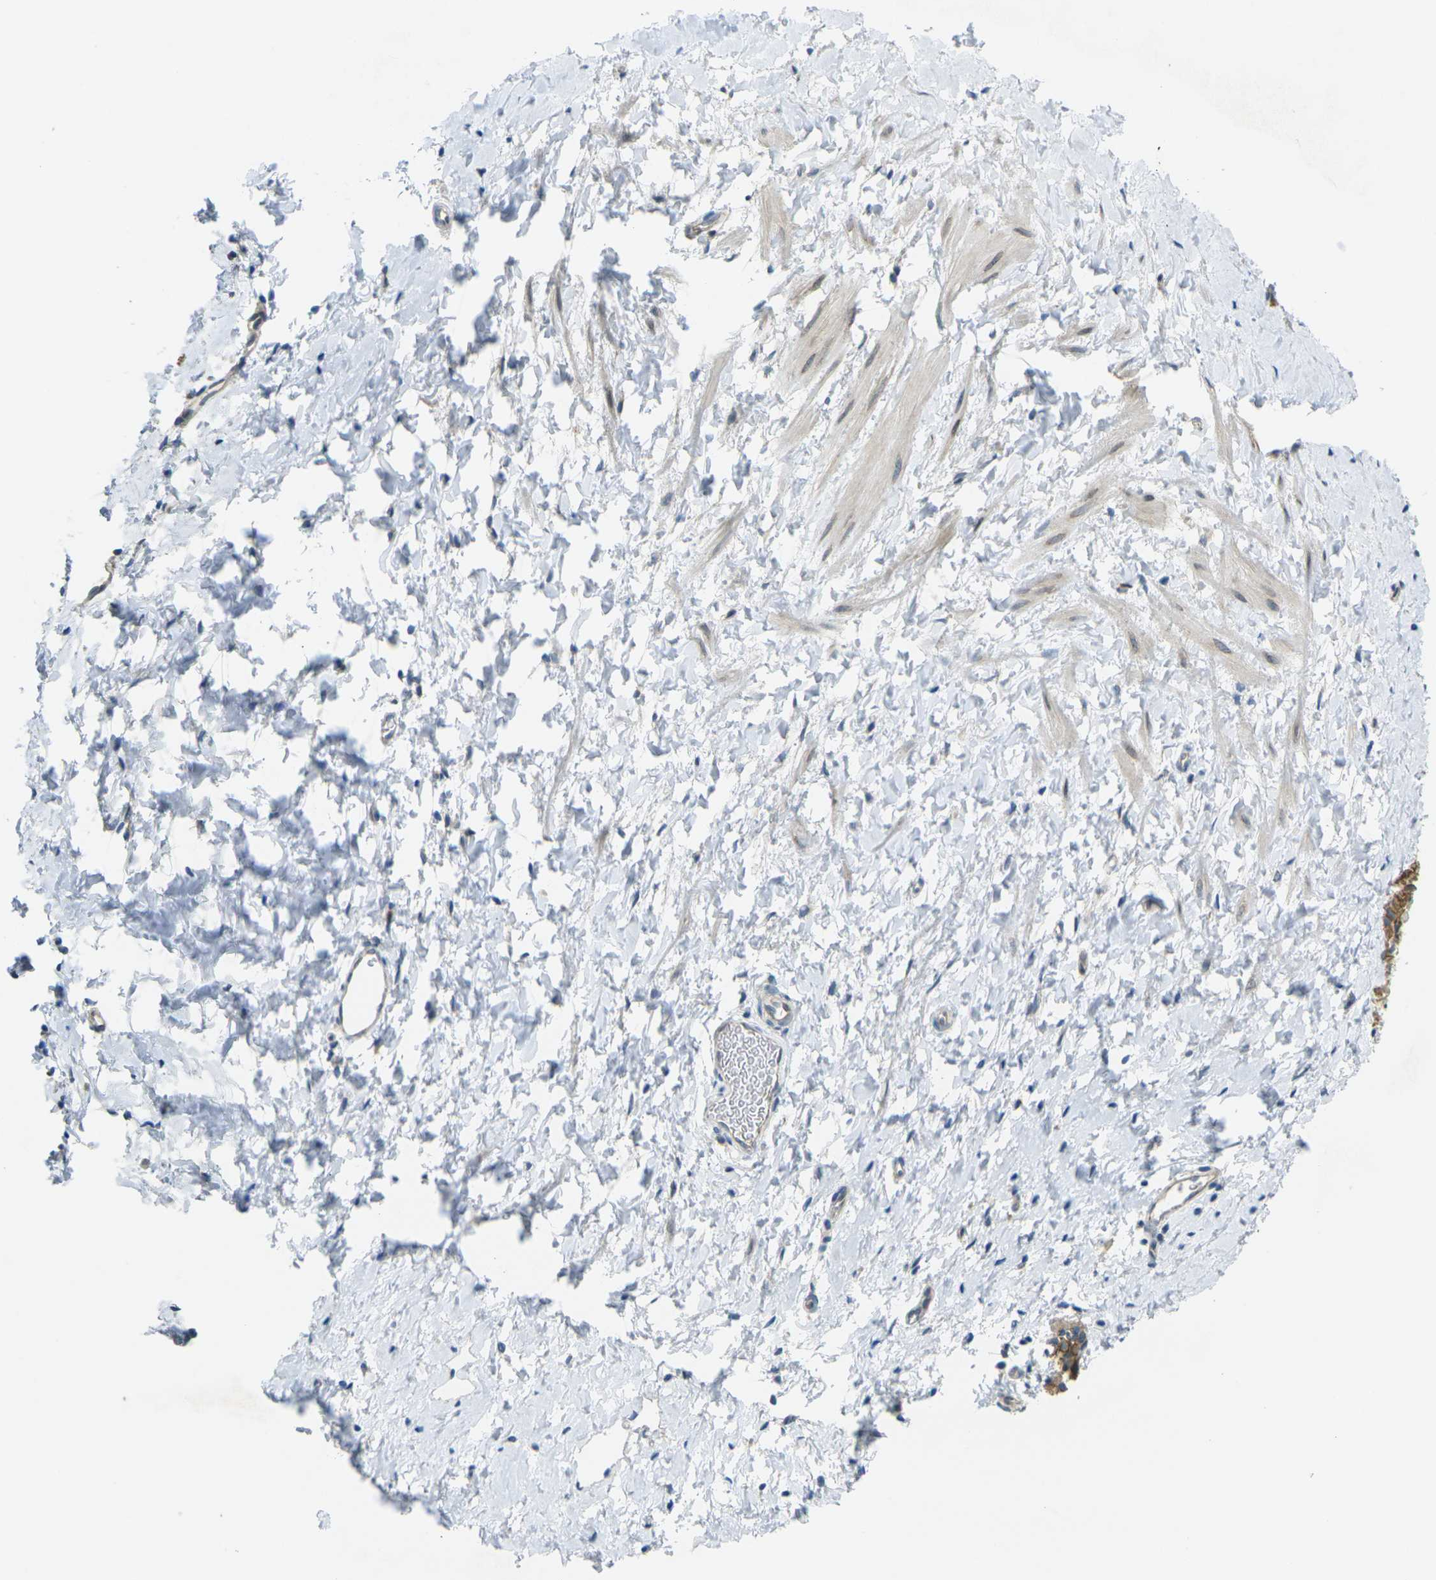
{"staining": {"intensity": "weak", "quantity": "<25%", "location": "cytoplasmic/membranous,nuclear"}, "tissue": "smooth muscle", "cell_type": "Smooth muscle cells", "image_type": "normal", "snomed": [{"axis": "morphology", "description": "Normal tissue, NOS"}, {"axis": "topography", "description": "Smooth muscle"}], "caption": "Immunohistochemistry of normal human smooth muscle reveals no expression in smooth muscle cells. (Immunohistochemistry, brightfield microscopy, high magnification).", "gene": "RHBDD1", "patient": {"sex": "male", "age": 16}}